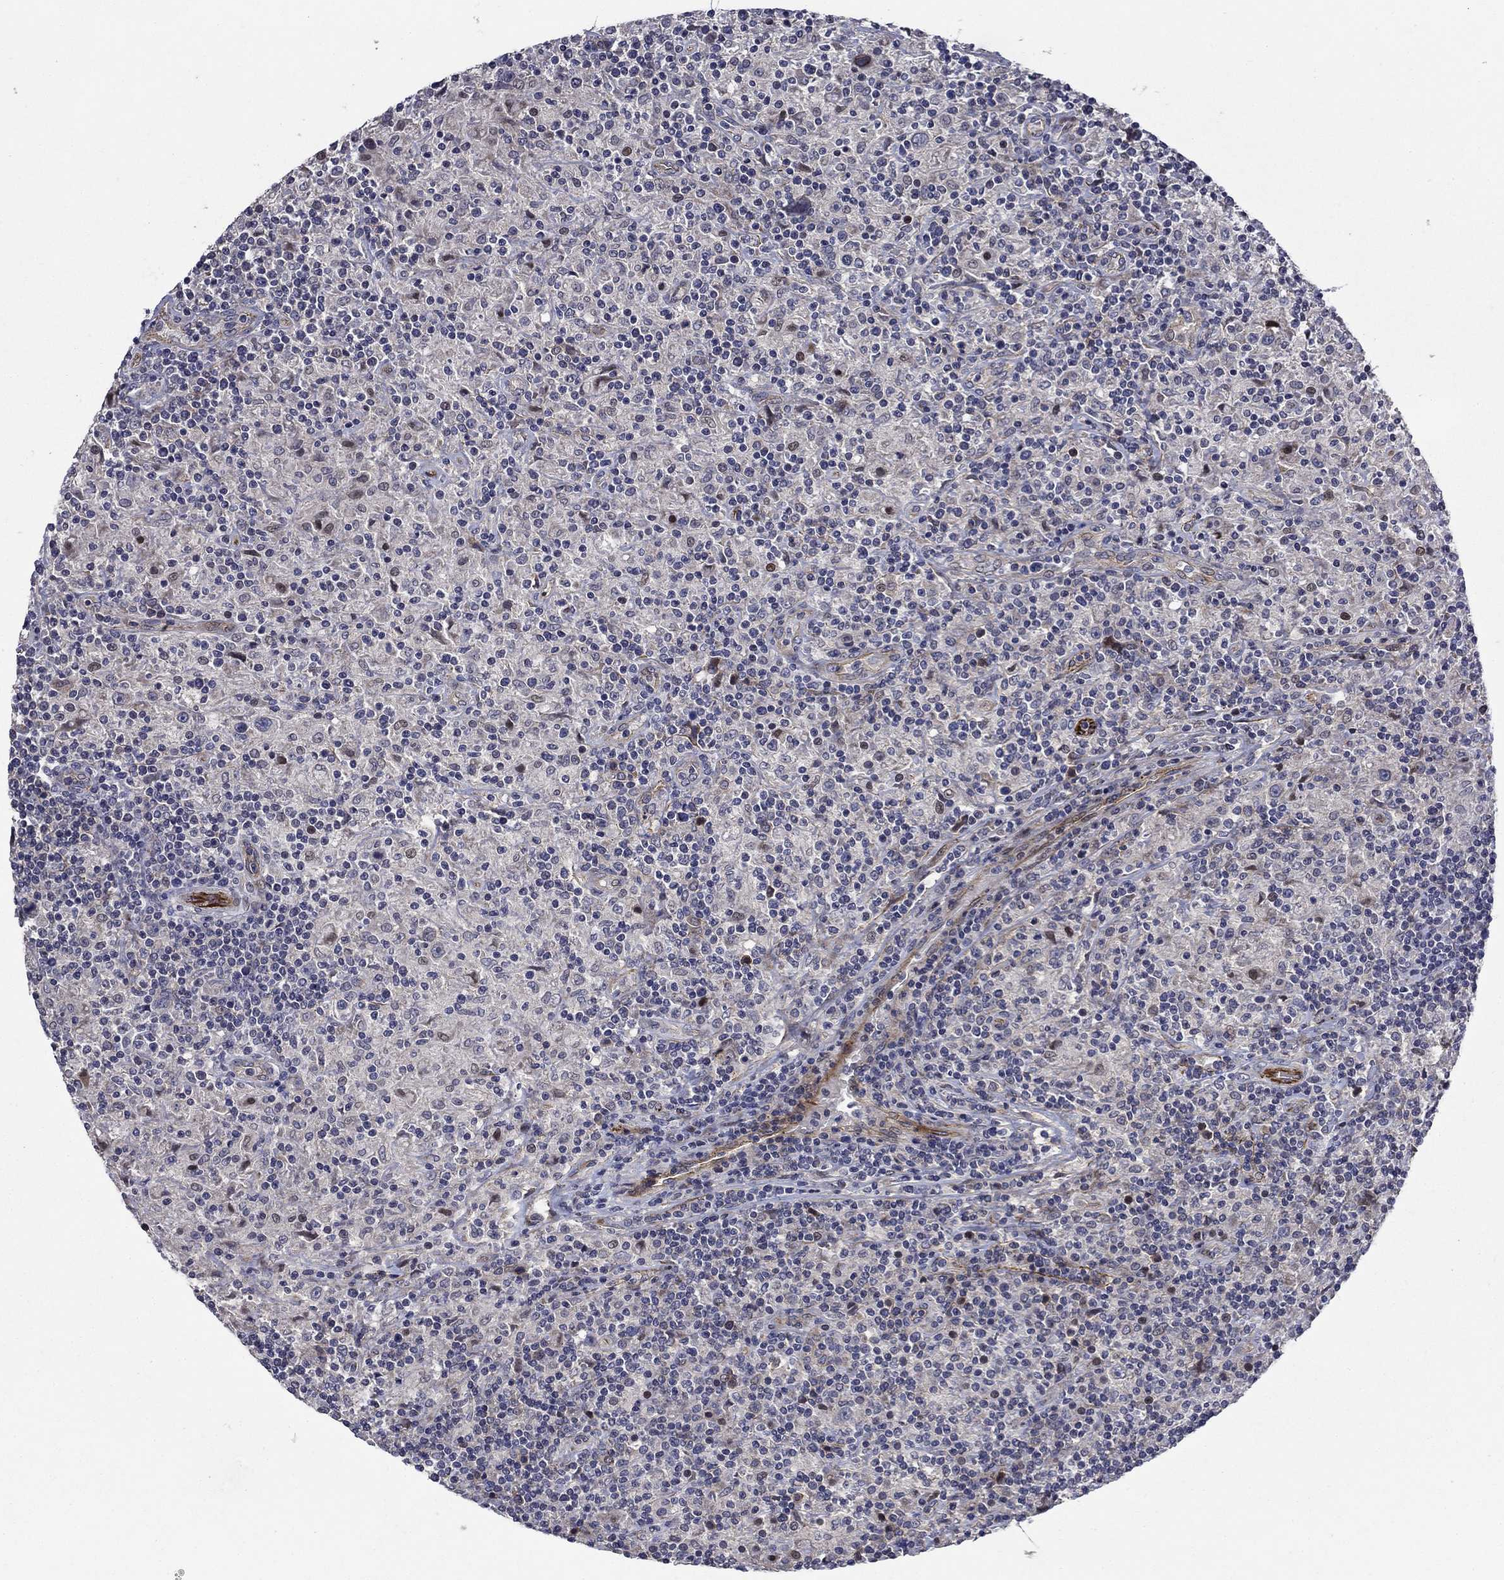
{"staining": {"intensity": "negative", "quantity": "none", "location": "none"}, "tissue": "lymphoma", "cell_type": "Tumor cells", "image_type": "cancer", "snomed": [{"axis": "morphology", "description": "Hodgkin's disease, NOS"}, {"axis": "topography", "description": "Lymph node"}], "caption": "This is a image of immunohistochemistry (IHC) staining of Hodgkin's disease, which shows no staining in tumor cells.", "gene": "SLC7A1", "patient": {"sex": "male", "age": 70}}